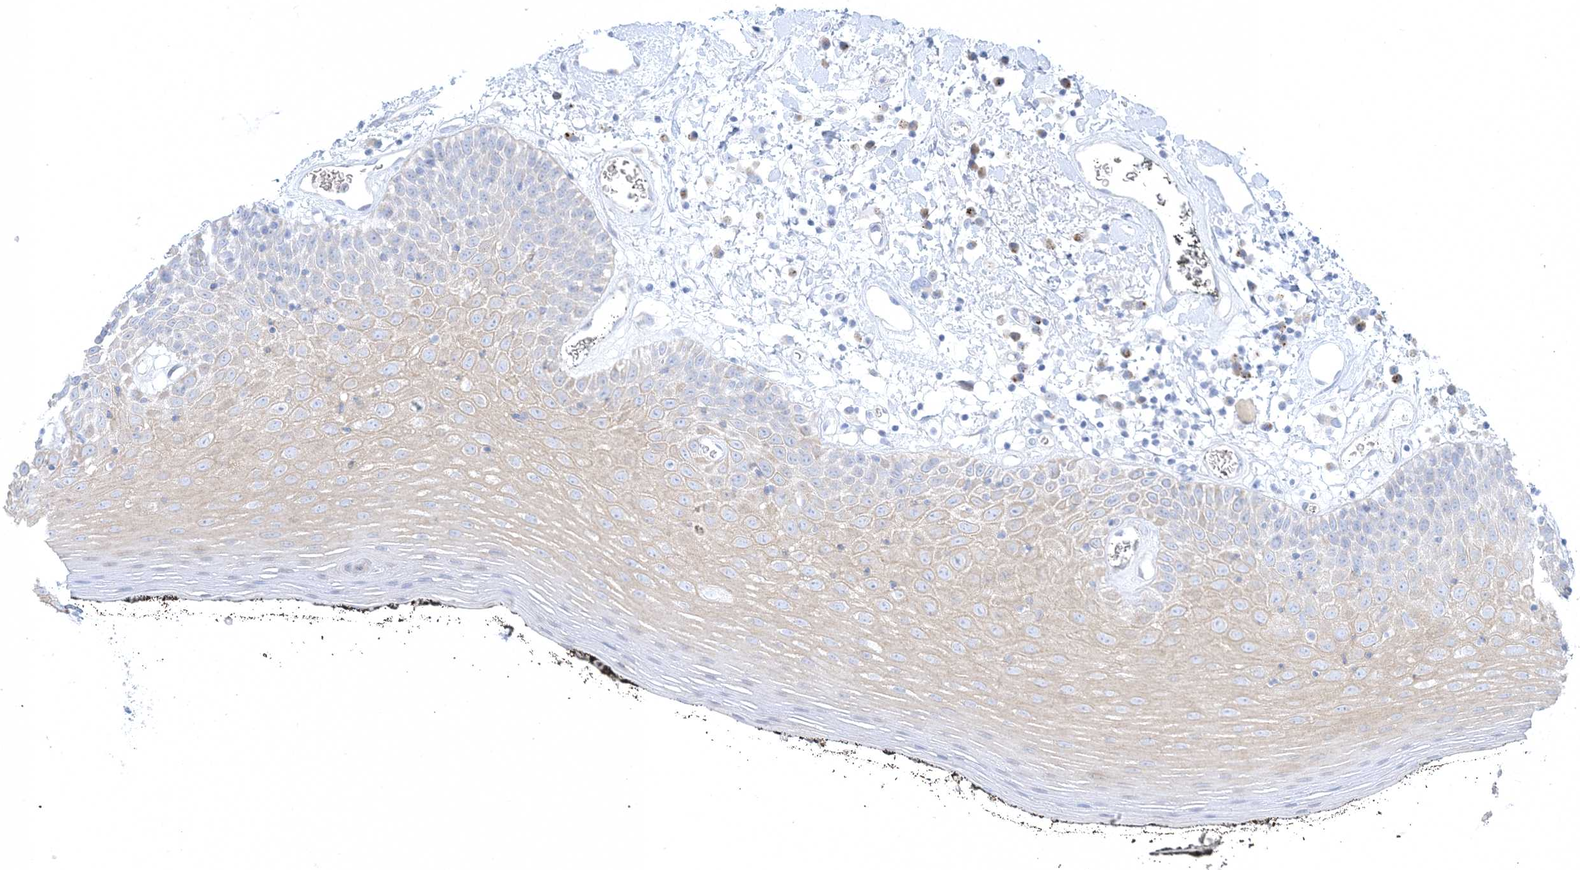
{"staining": {"intensity": "weak", "quantity": "<25%", "location": "cytoplasmic/membranous"}, "tissue": "oral mucosa", "cell_type": "Squamous epithelial cells", "image_type": "normal", "snomed": [{"axis": "morphology", "description": "Normal tissue, NOS"}, {"axis": "topography", "description": "Oral tissue"}], "caption": "The histopathology image displays no staining of squamous epithelial cells in normal oral mucosa. (IHC, brightfield microscopy, high magnification).", "gene": "XIRP2", "patient": {"sex": "male", "age": 74}}